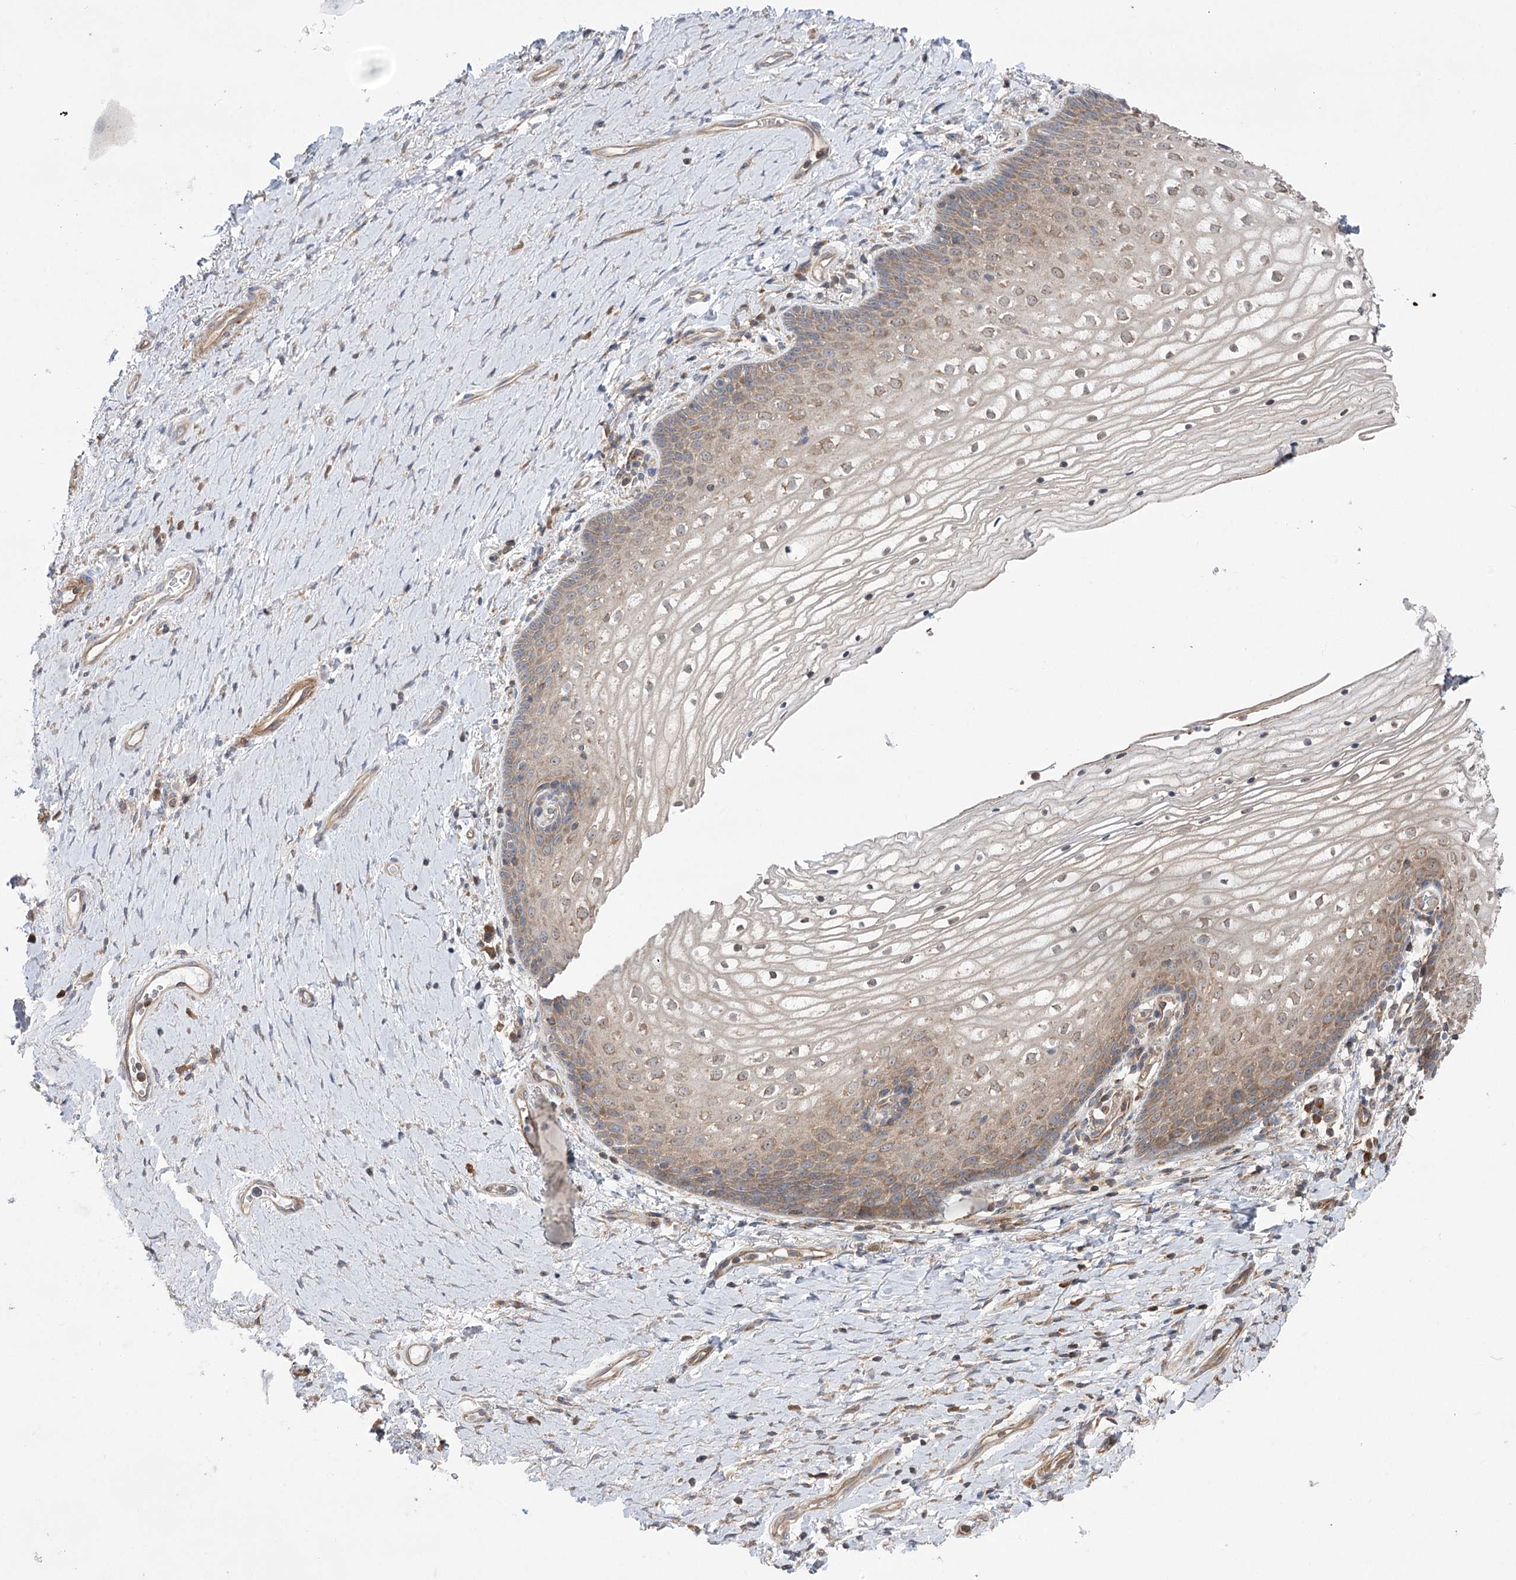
{"staining": {"intensity": "moderate", "quantity": "<25%", "location": "cytoplasmic/membranous"}, "tissue": "vagina", "cell_type": "Squamous epithelial cells", "image_type": "normal", "snomed": [{"axis": "morphology", "description": "Normal tissue, NOS"}, {"axis": "topography", "description": "Vagina"}], "caption": "Protein staining of benign vagina exhibits moderate cytoplasmic/membranous staining in approximately <25% of squamous epithelial cells.", "gene": "VPS37B", "patient": {"sex": "female", "age": 60}}